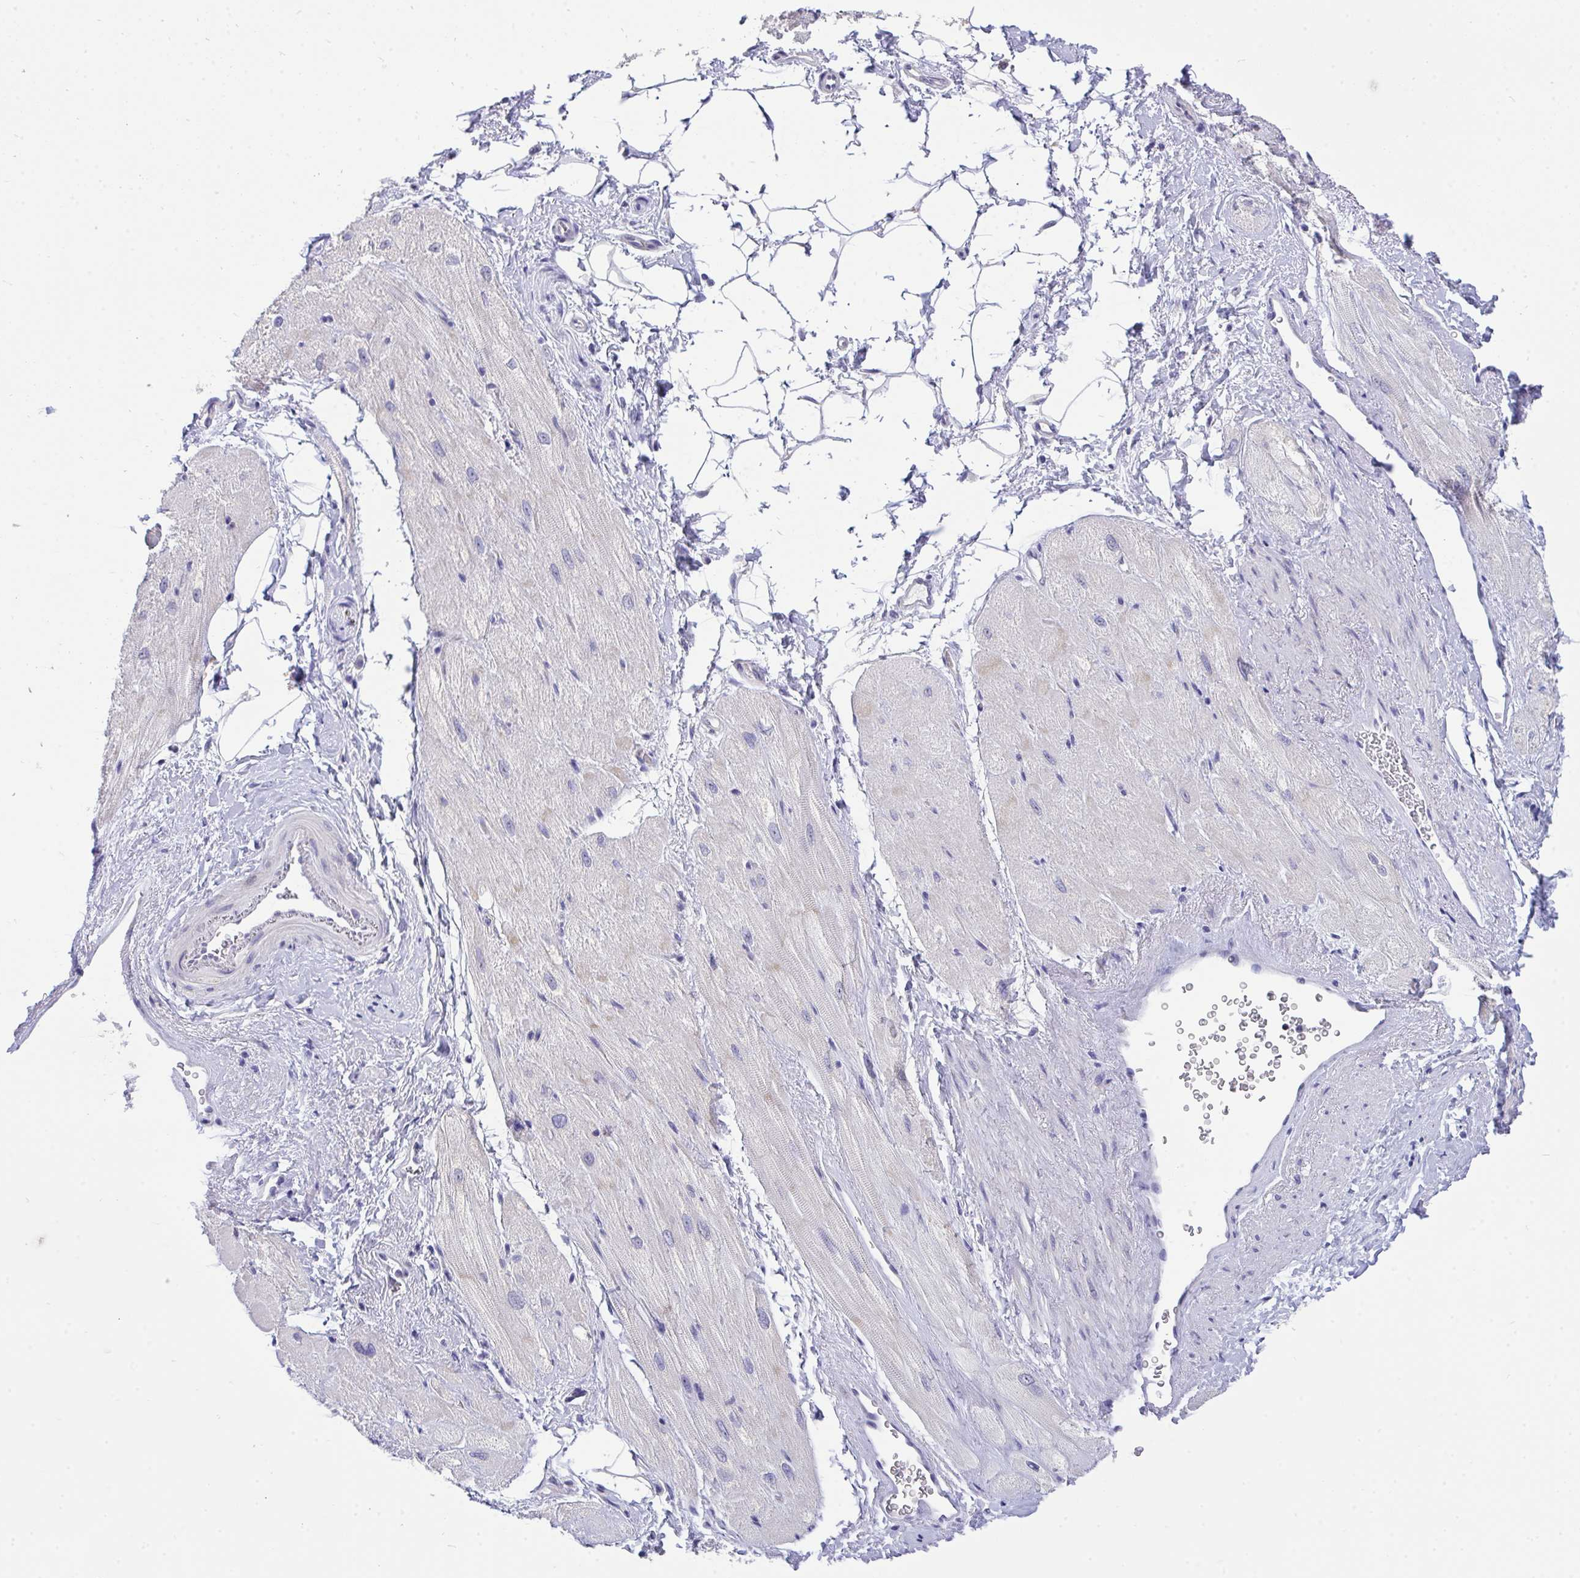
{"staining": {"intensity": "negative", "quantity": "none", "location": "none"}, "tissue": "heart muscle", "cell_type": "Cardiomyocytes", "image_type": "normal", "snomed": [{"axis": "morphology", "description": "Normal tissue, NOS"}, {"axis": "topography", "description": "Heart"}], "caption": "Immunohistochemistry (IHC) micrograph of normal heart muscle: human heart muscle stained with DAB exhibits no significant protein positivity in cardiomyocytes. (DAB immunohistochemistry (IHC) visualized using brightfield microscopy, high magnification).", "gene": "VGLL3", "patient": {"sex": "male", "age": 62}}